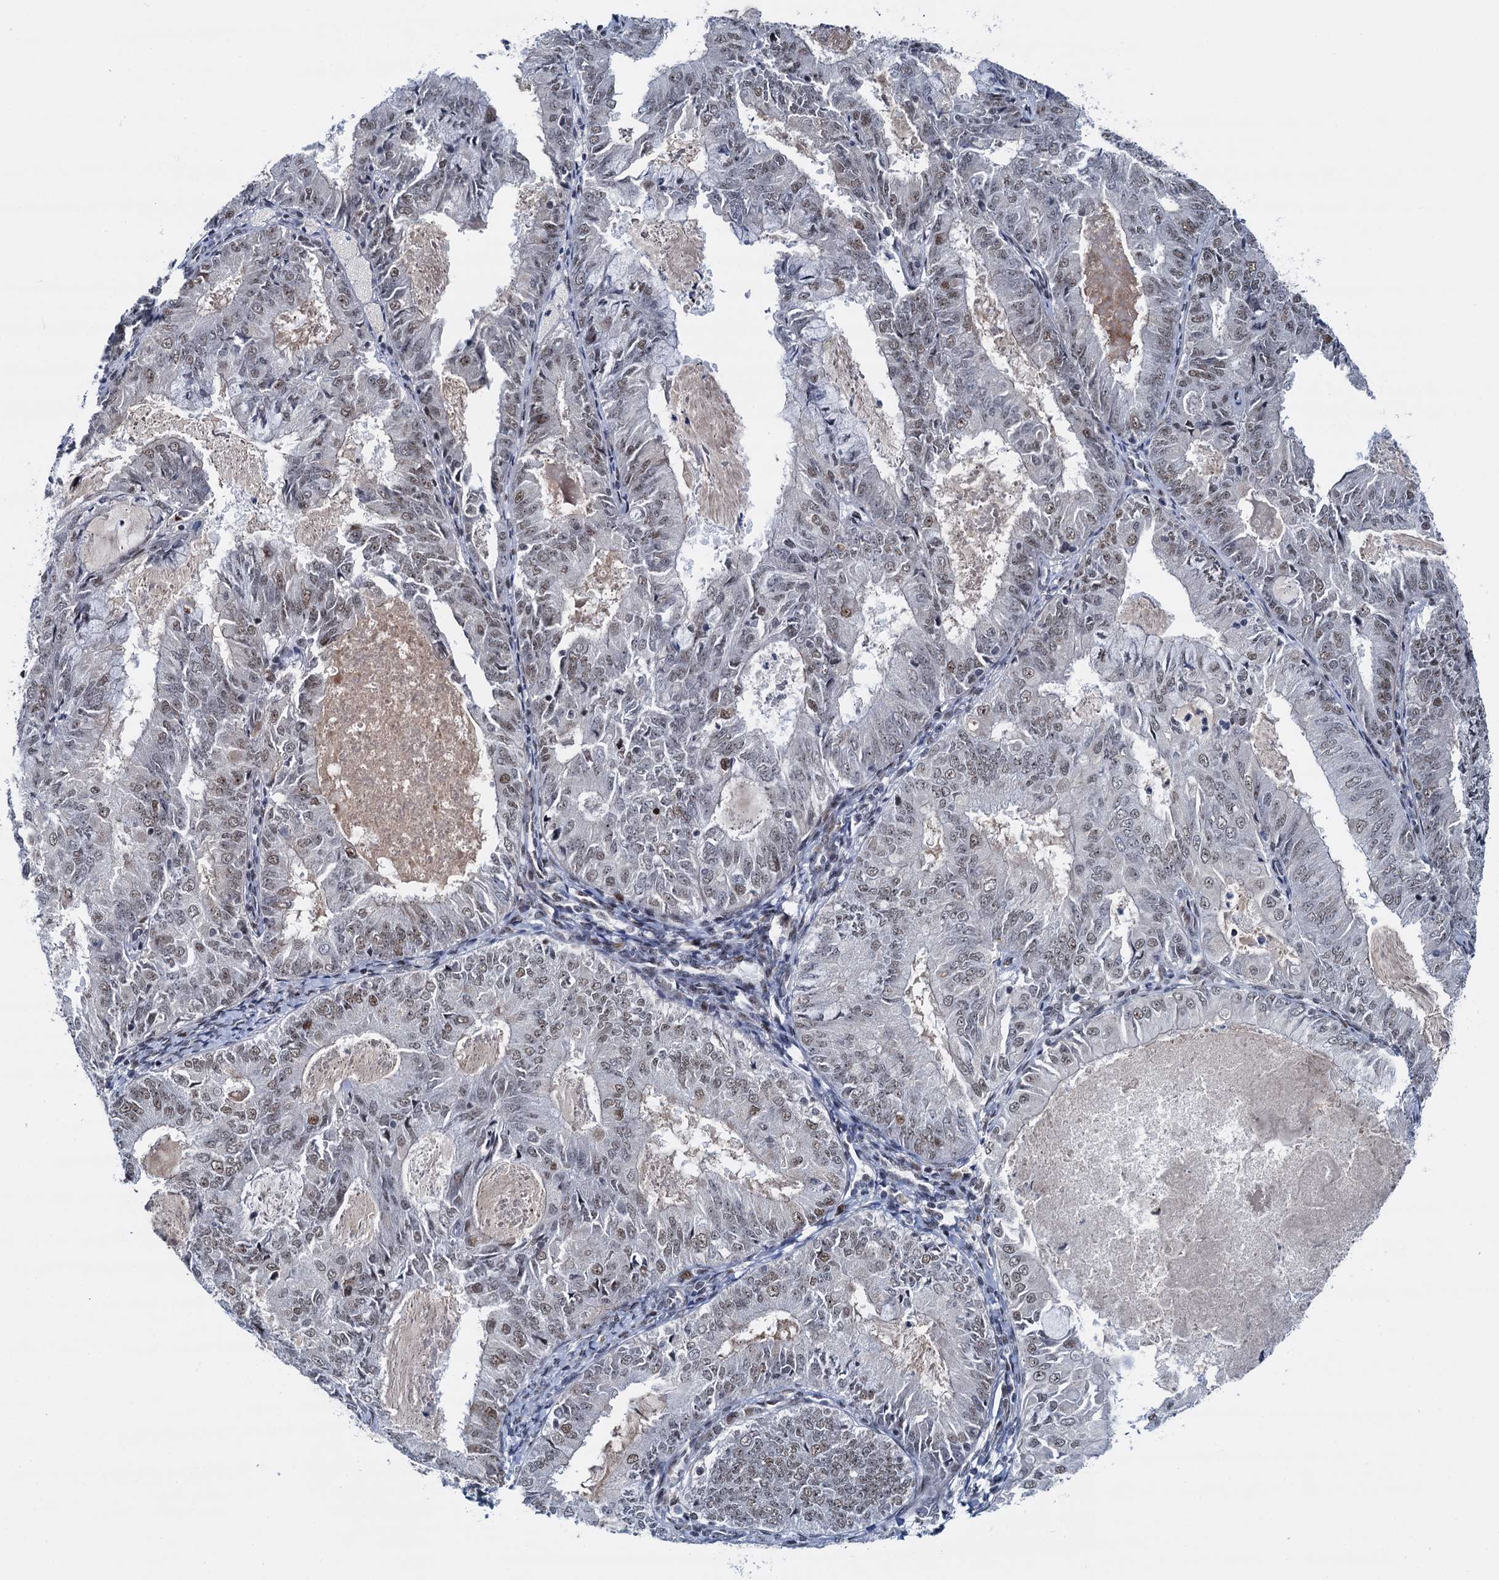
{"staining": {"intensity": "moderate", "quantity": "25%-75%", "location": "nuclear"}, "tissue": "endometrial cancer", "cell_type": "Tumor cells", "image_type": "cancer", "snomed": [{"axis": "morphology", "description": "Adenocarcinoma, NOS"}, {"axis": "topography", "description": "Endometrium"}], "caption": "Immunohistochemistry micrograph of human endometrial cancer (adenocarcinoma) stained for a protein (brown), which shows medium levels of moderate nuclear expression in about 25%-75% of tumor cells.", "gene": "RUFY2", "patient": {"sex": "female", "age": 57}}